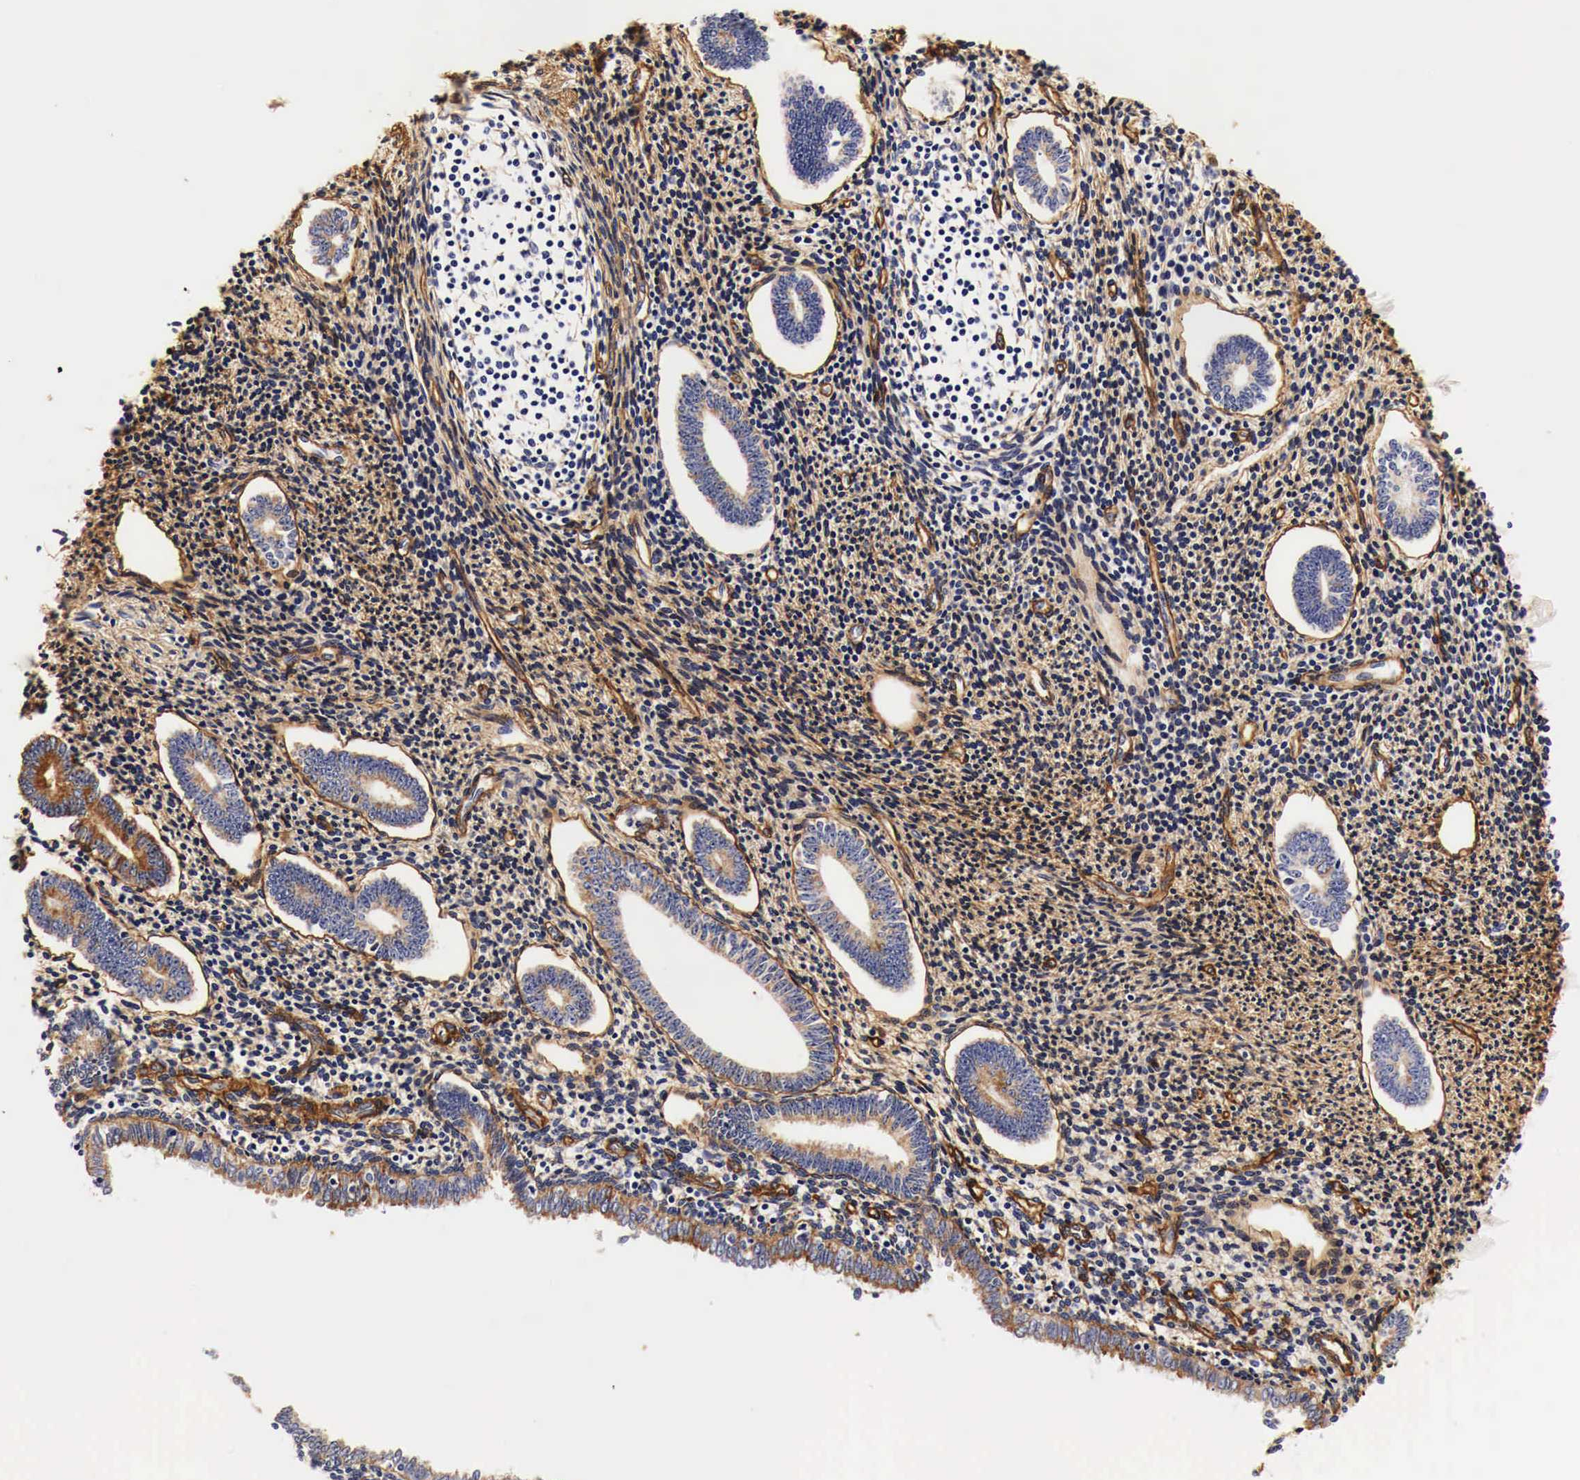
{"staining": {"intensity": "moderate", "quantity": "25%-75%", "location": "cytoplasmic/membranous"}, "tissue": "endometrium", "cell_type": "Cells in endometrial stroma", "image_type": "normal", "snomed": [{"axis": "morphology", "description": "Normal tissue, NOS"}, {"axis": "topography", "description": "Endometrium"}], "caption": "IHC histopathology image of normal endometrium: endometrium stained using immunohistochemistry reveals medium levels of moderate protein expression localized specifically in the cytoplasmic/membranous of cells in endometrial stroma, appearing as a cytoplasmic/membranous brown color.", "gene": "LAMB2", "patient": {"sex": "female", "age": 52}}